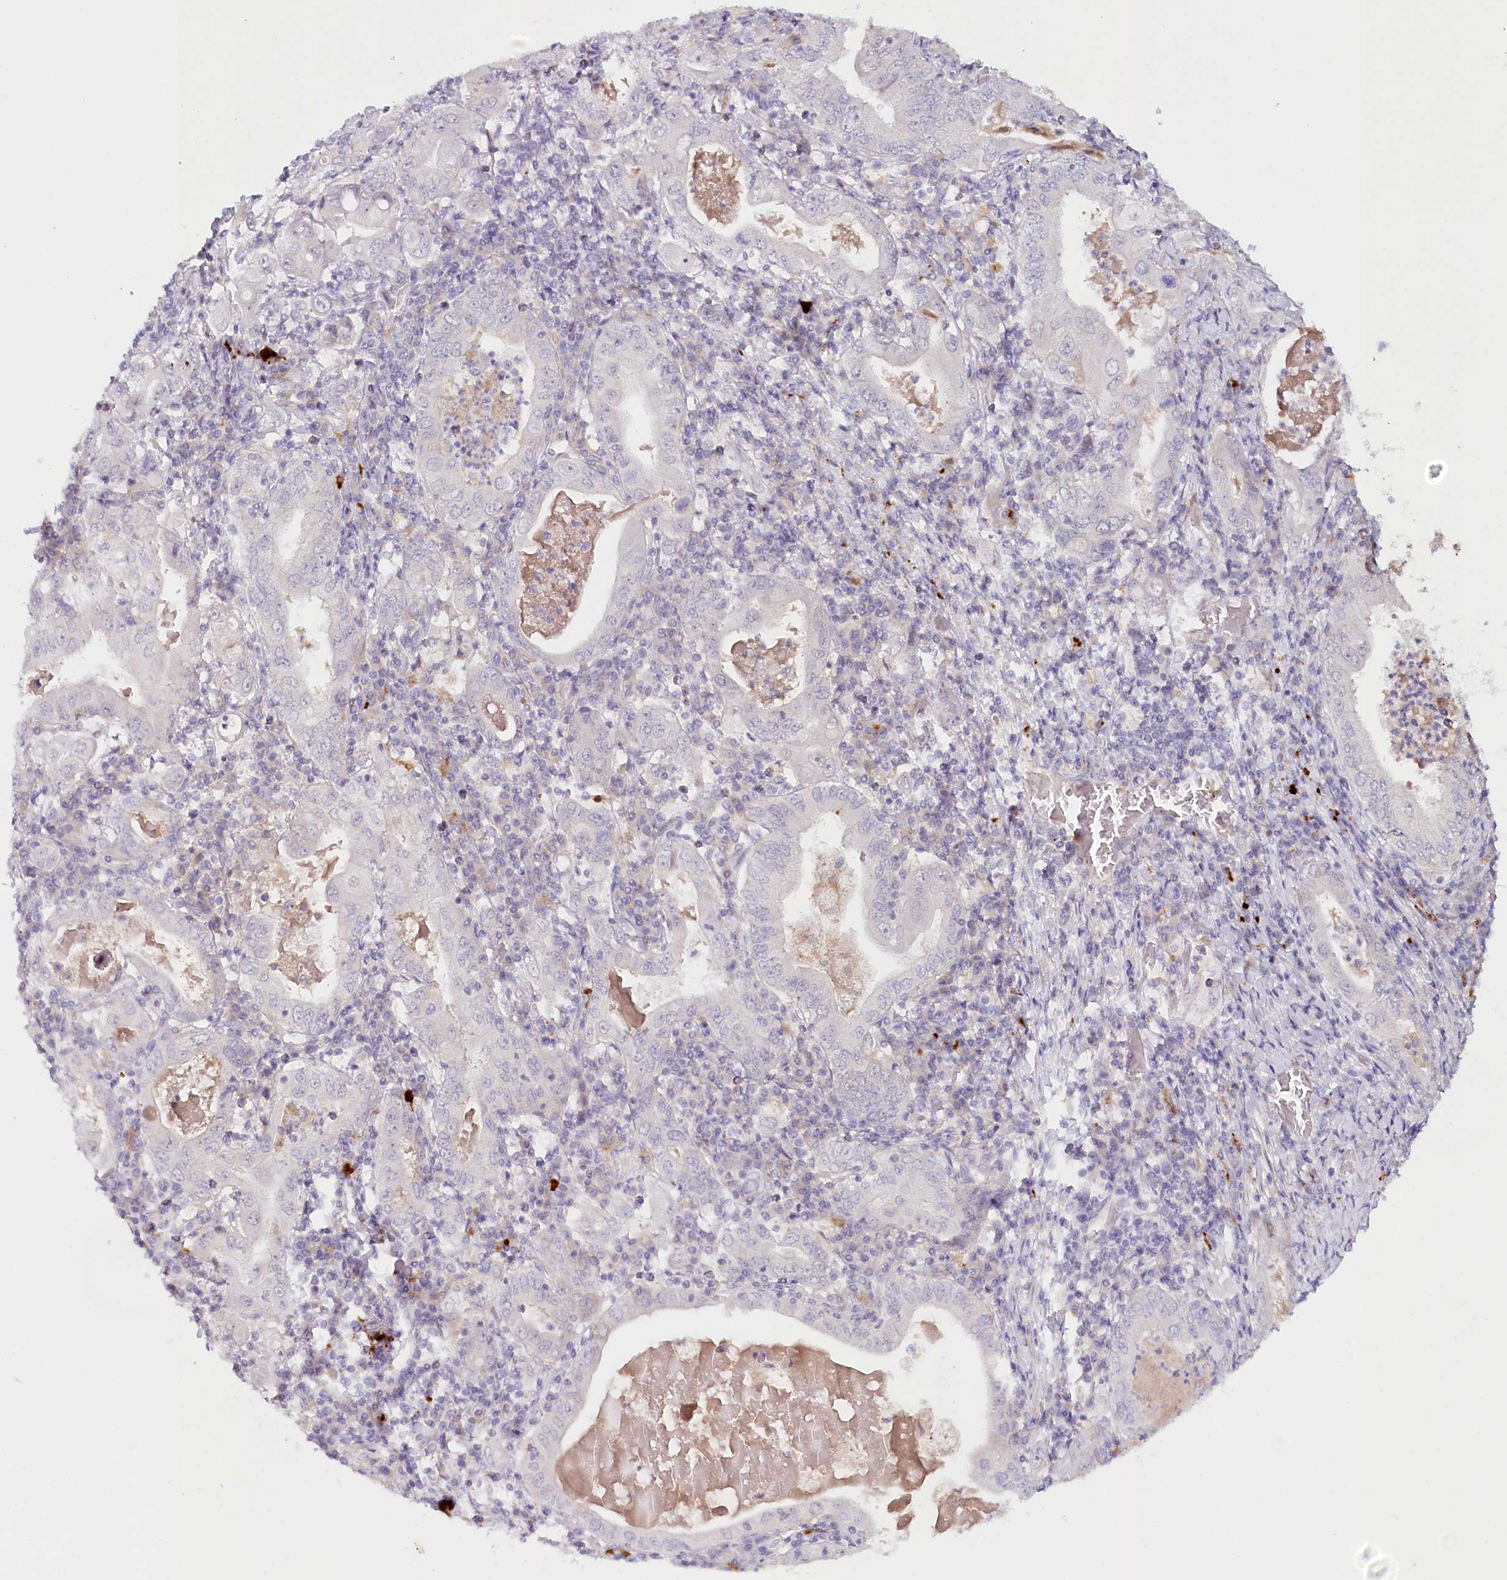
{"staining": {"intensity": "negative", "quantity": "none", "location": "none"}, "tissue": "stomach cancer", "cell_type": "Tumor cells", "image_type": "cancer", "snomed": [{"axis": "morphology", "description": "Normal tissue, NOS"}, {"axis": "morphology", "description": "Adenocarcinoma, NOS"}, {"axis": "topography", "description": "Esophagus"}, {"axis": "topography", "description": "Stomach, upper"}, {"axis": "topography", "description": "Peripheral nerve tissue"}], "caption": "DAB (3,3'-diaminobenzidine) immunohistochemical staining of adenocarcinoma (stomach) displays no significant staining in tumor cells.", "gene": "PSAPL1", "patient": {"sex": "male", "age": 62}}